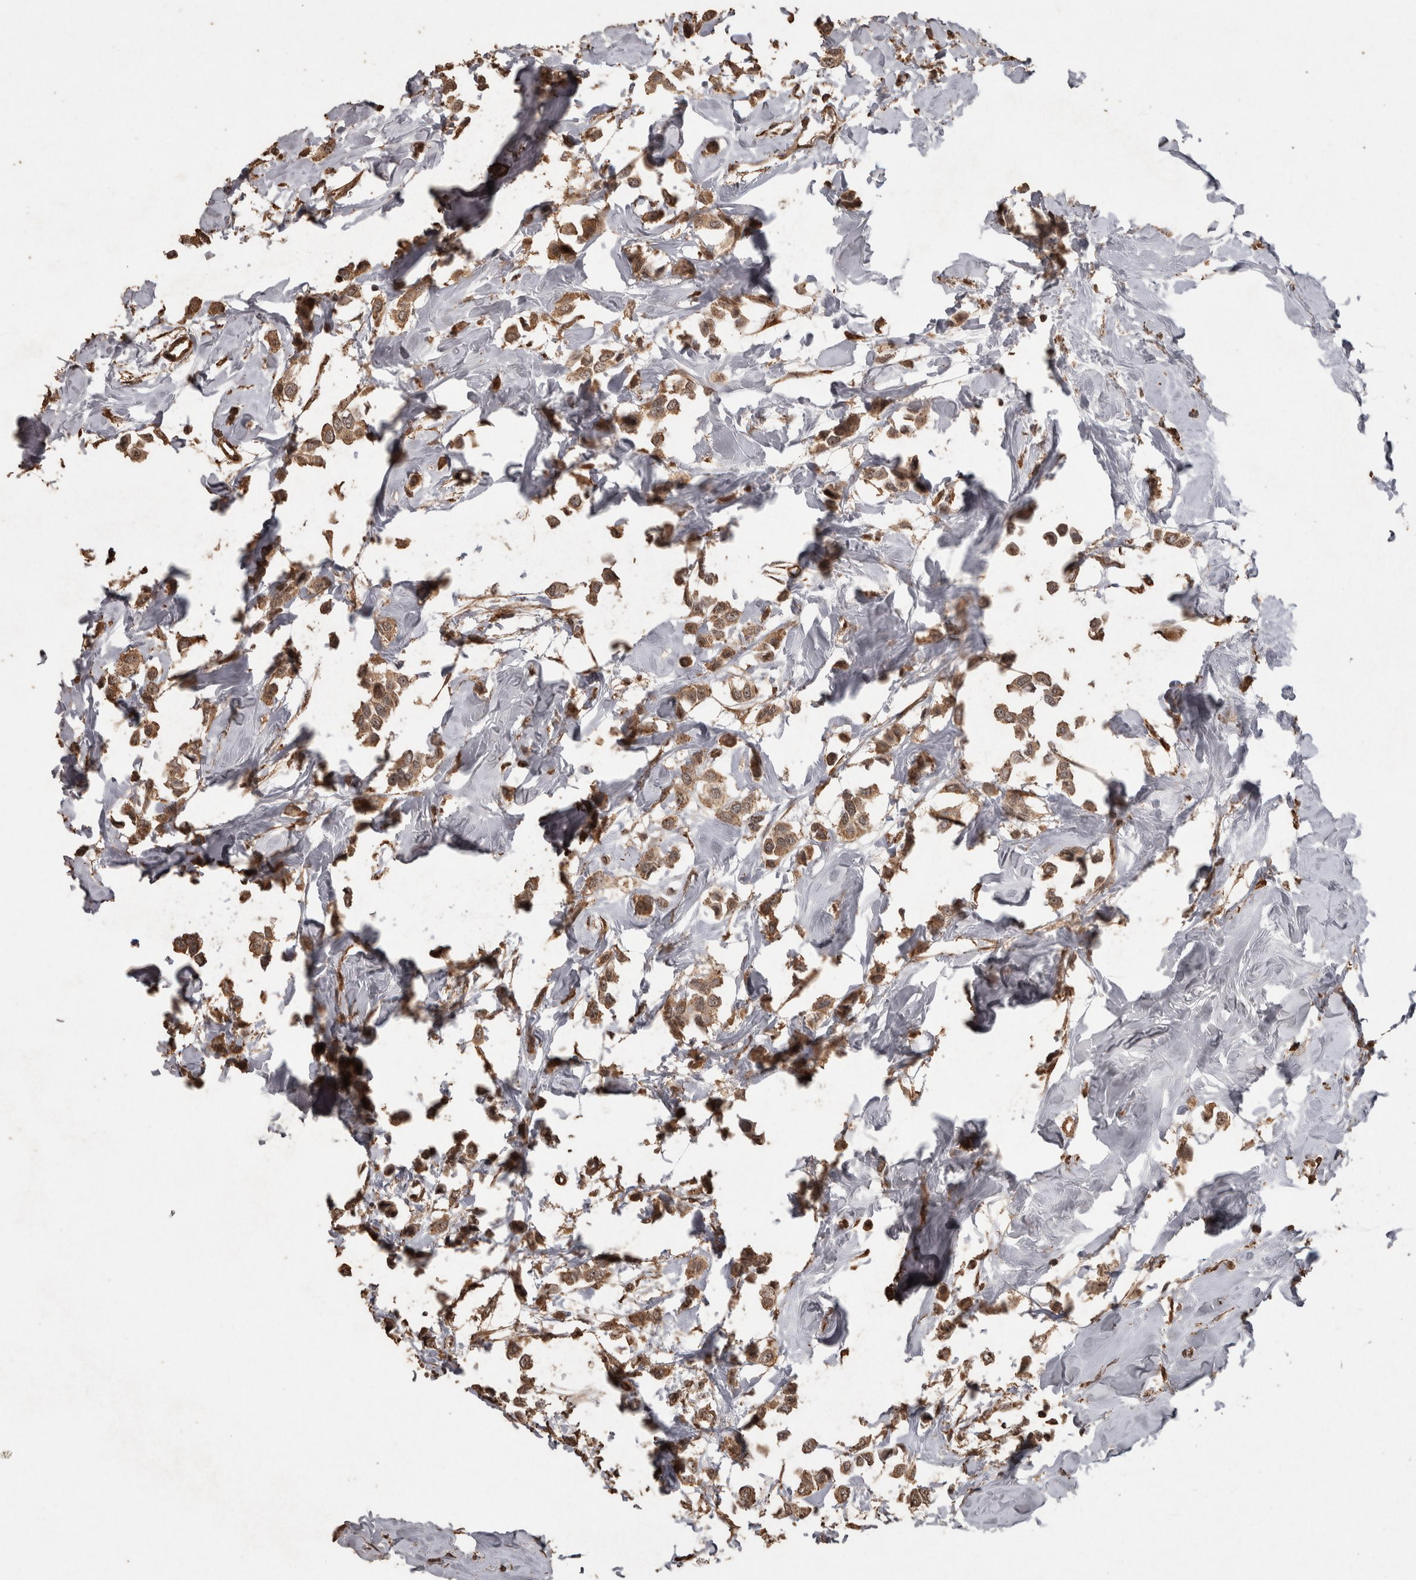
{"staining": {"intensity": "moderate", "quantity": ">75%", "location": "cytoplasmic/membranous"}, "tissue": "breast cancer", "cell_type": "Tumor cells", "image_type": "cancer", "snomed": [{"axis": "morphology", "description": "Lobular carcinoma"}, {"axis": "topography", "description": "Breast"}], "caption": "A high-resolution micrograph shows immunohistochemistry (IHC) staining of lobular carcinoma (breast), which displays moderate cytoplasmic/membranous staining in approximately >75% of tumor cells. The protein of interest is shown in brown color, while the nuclei are stained blue.", "gene": "PINK1", "patient": {"sex": "female", "age": 51}}